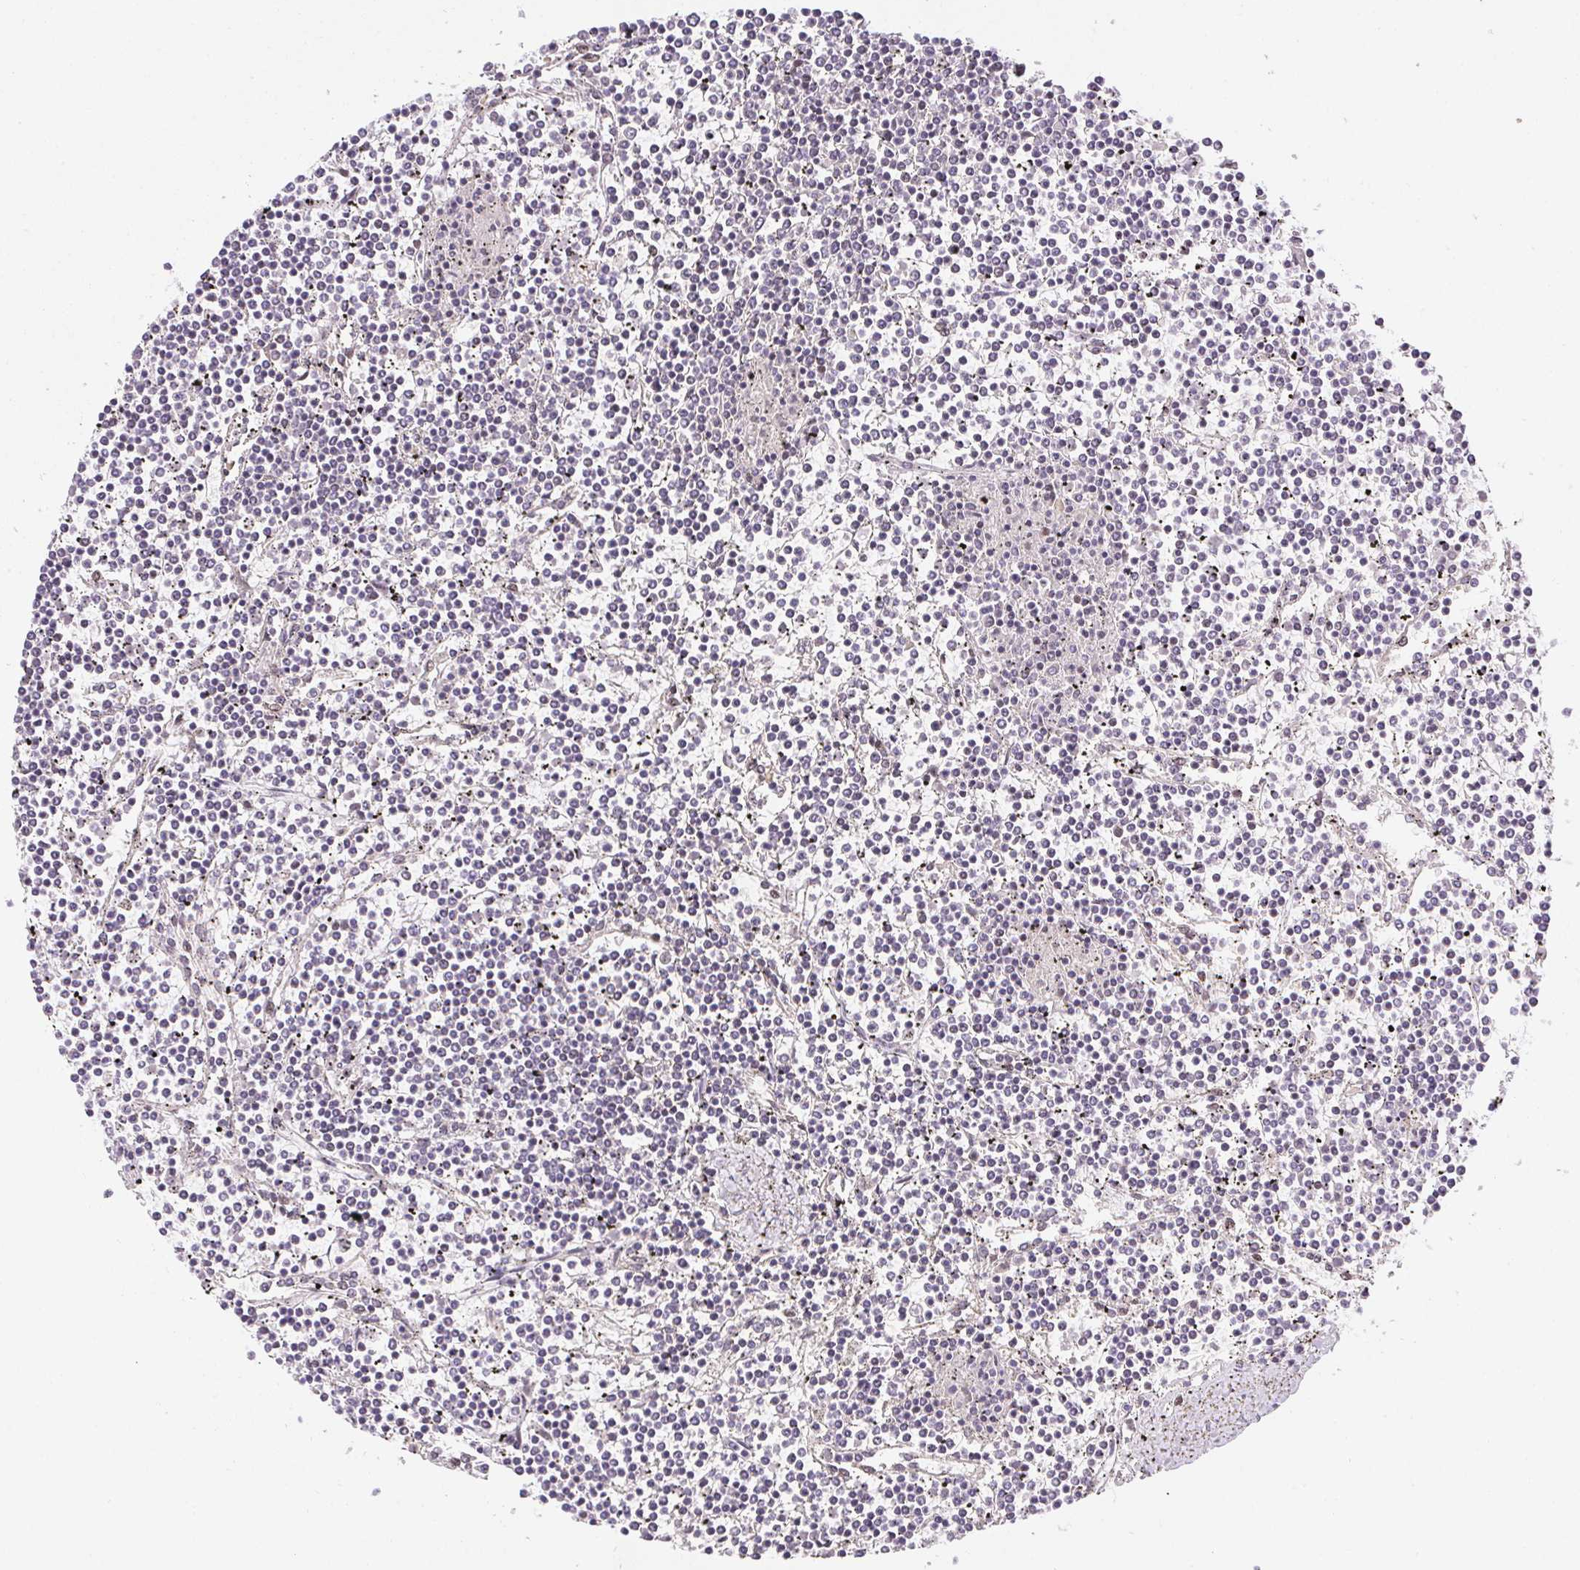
{"staining": {"intensity": "negative", "quantity": "none", "location": "none"}, "tissue": "lymphoma", "cell_type": "Tumor cells", "image_type": "cancer", "snomed": [{"axis": "morphology", "description": "Malignant lymphoma, non-Hodgkin's type, Low grade"}, {"axis": "topography", "description": "Spleen"}], "caption": "Tumor cells are negative for brown protein staining in low-grade malignant lymphoma, non-Hodgkin's type.", "gene": "KDM4D", "patient": {"sex": "female", "age": 19}}